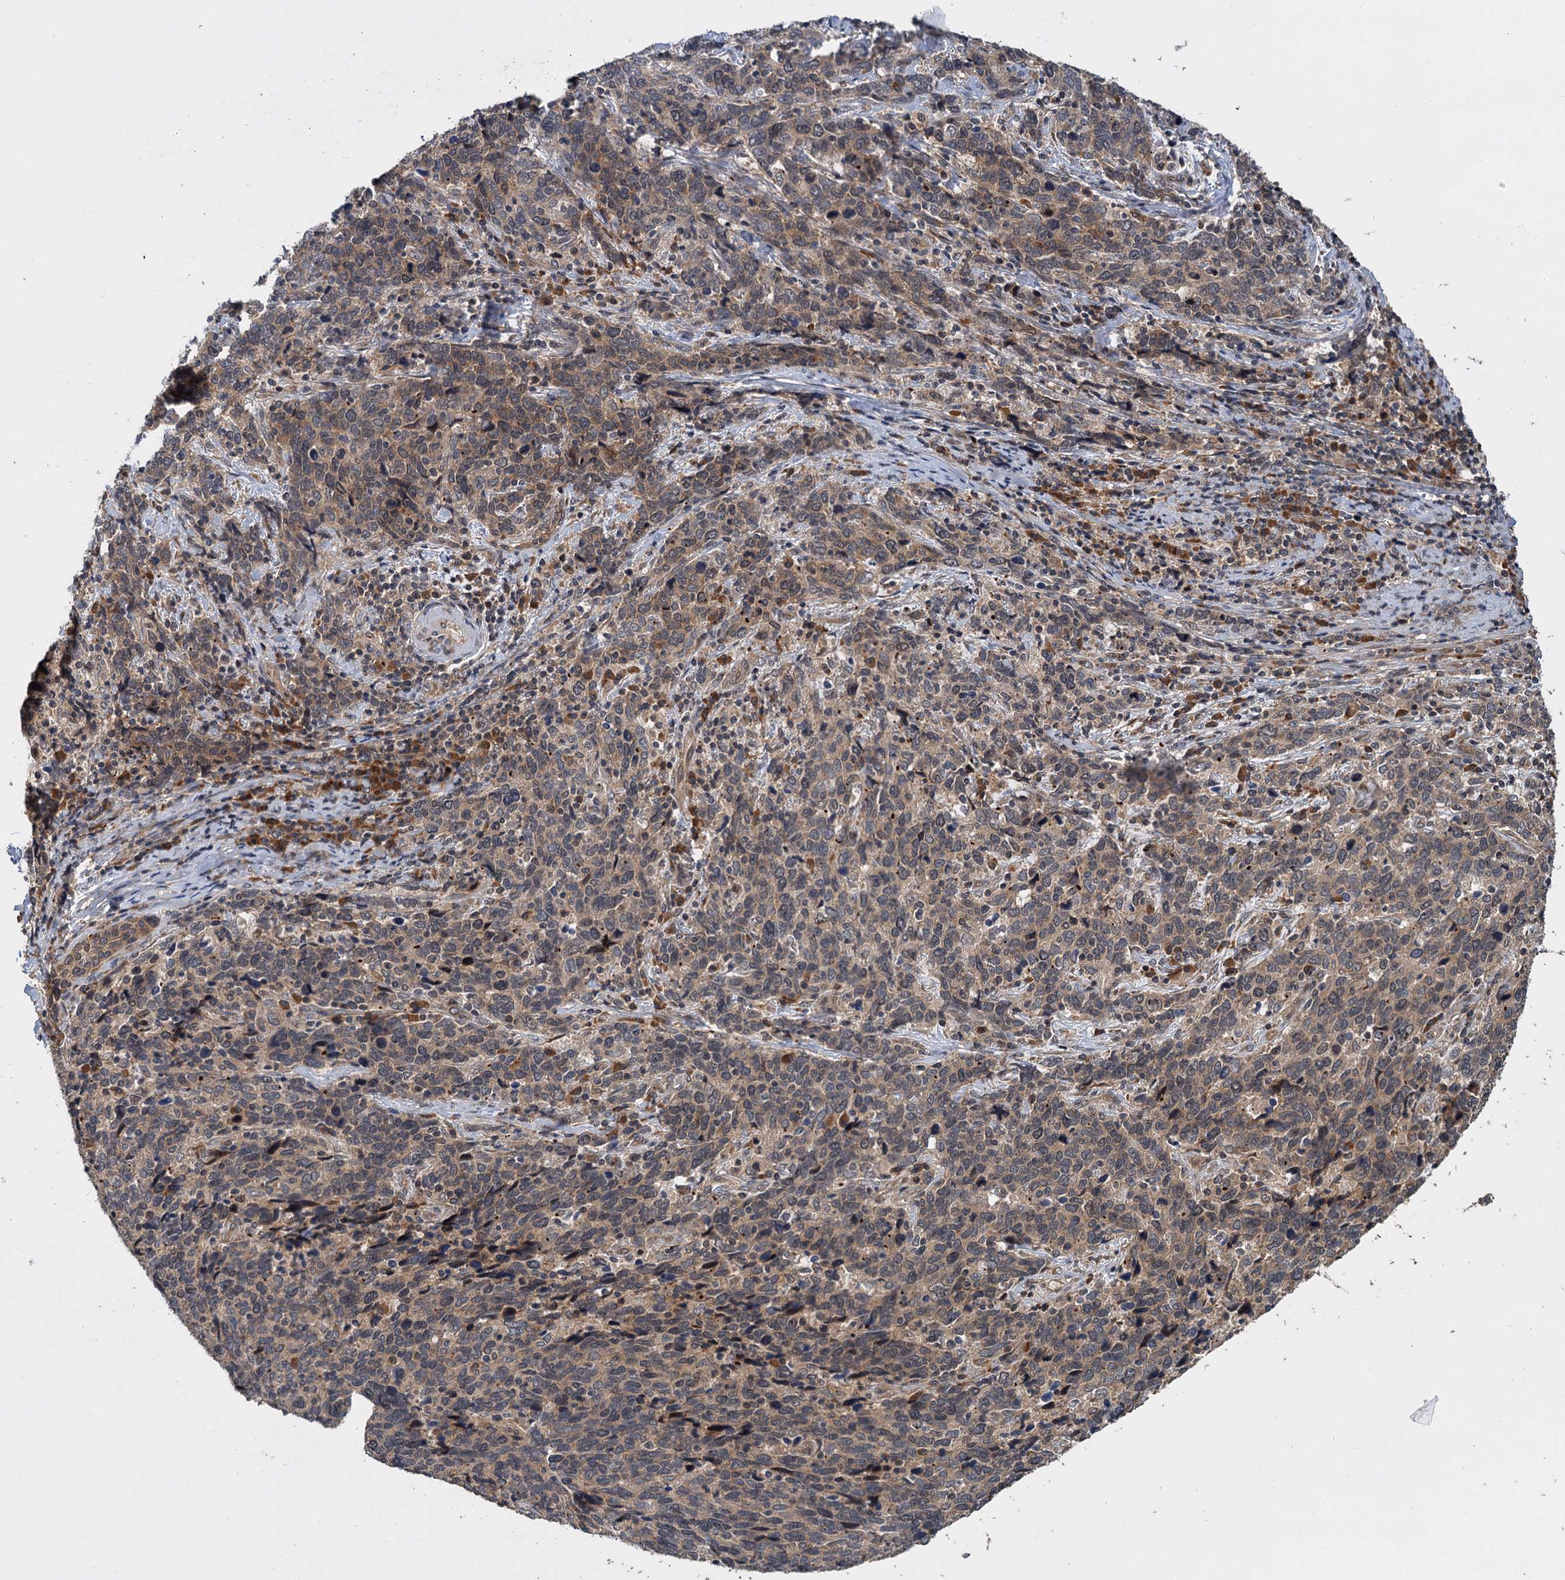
{"staining": {"intensity": "weak", "quantity": "25%-75%", "location": "cytoplasmic/membranous"}, "tissue": "cervical cancer", "cell_type": "Tumor cells", "image_type": "cancer", "snomed": [{"axis": "morphology", "description": "Squamous cell carcinoma, NOS"}, {"axis": "topography", "description": "Cervix"}], "caption": "Immunohistochemistry (IHC) (DAB (3,3'-diaminobenzidine)) staining of human cervical squamous cell carcinoma exhibits weak cytoplasmic/membranous protein expression in about 25%-75% of tumor cells. (Stains: DAB in brown, nuclei in blue, Microscopy: brightfield microscopy at high magnification).", "gene": "KANSL2", "patient": {"sex": "female", "age": 41}}